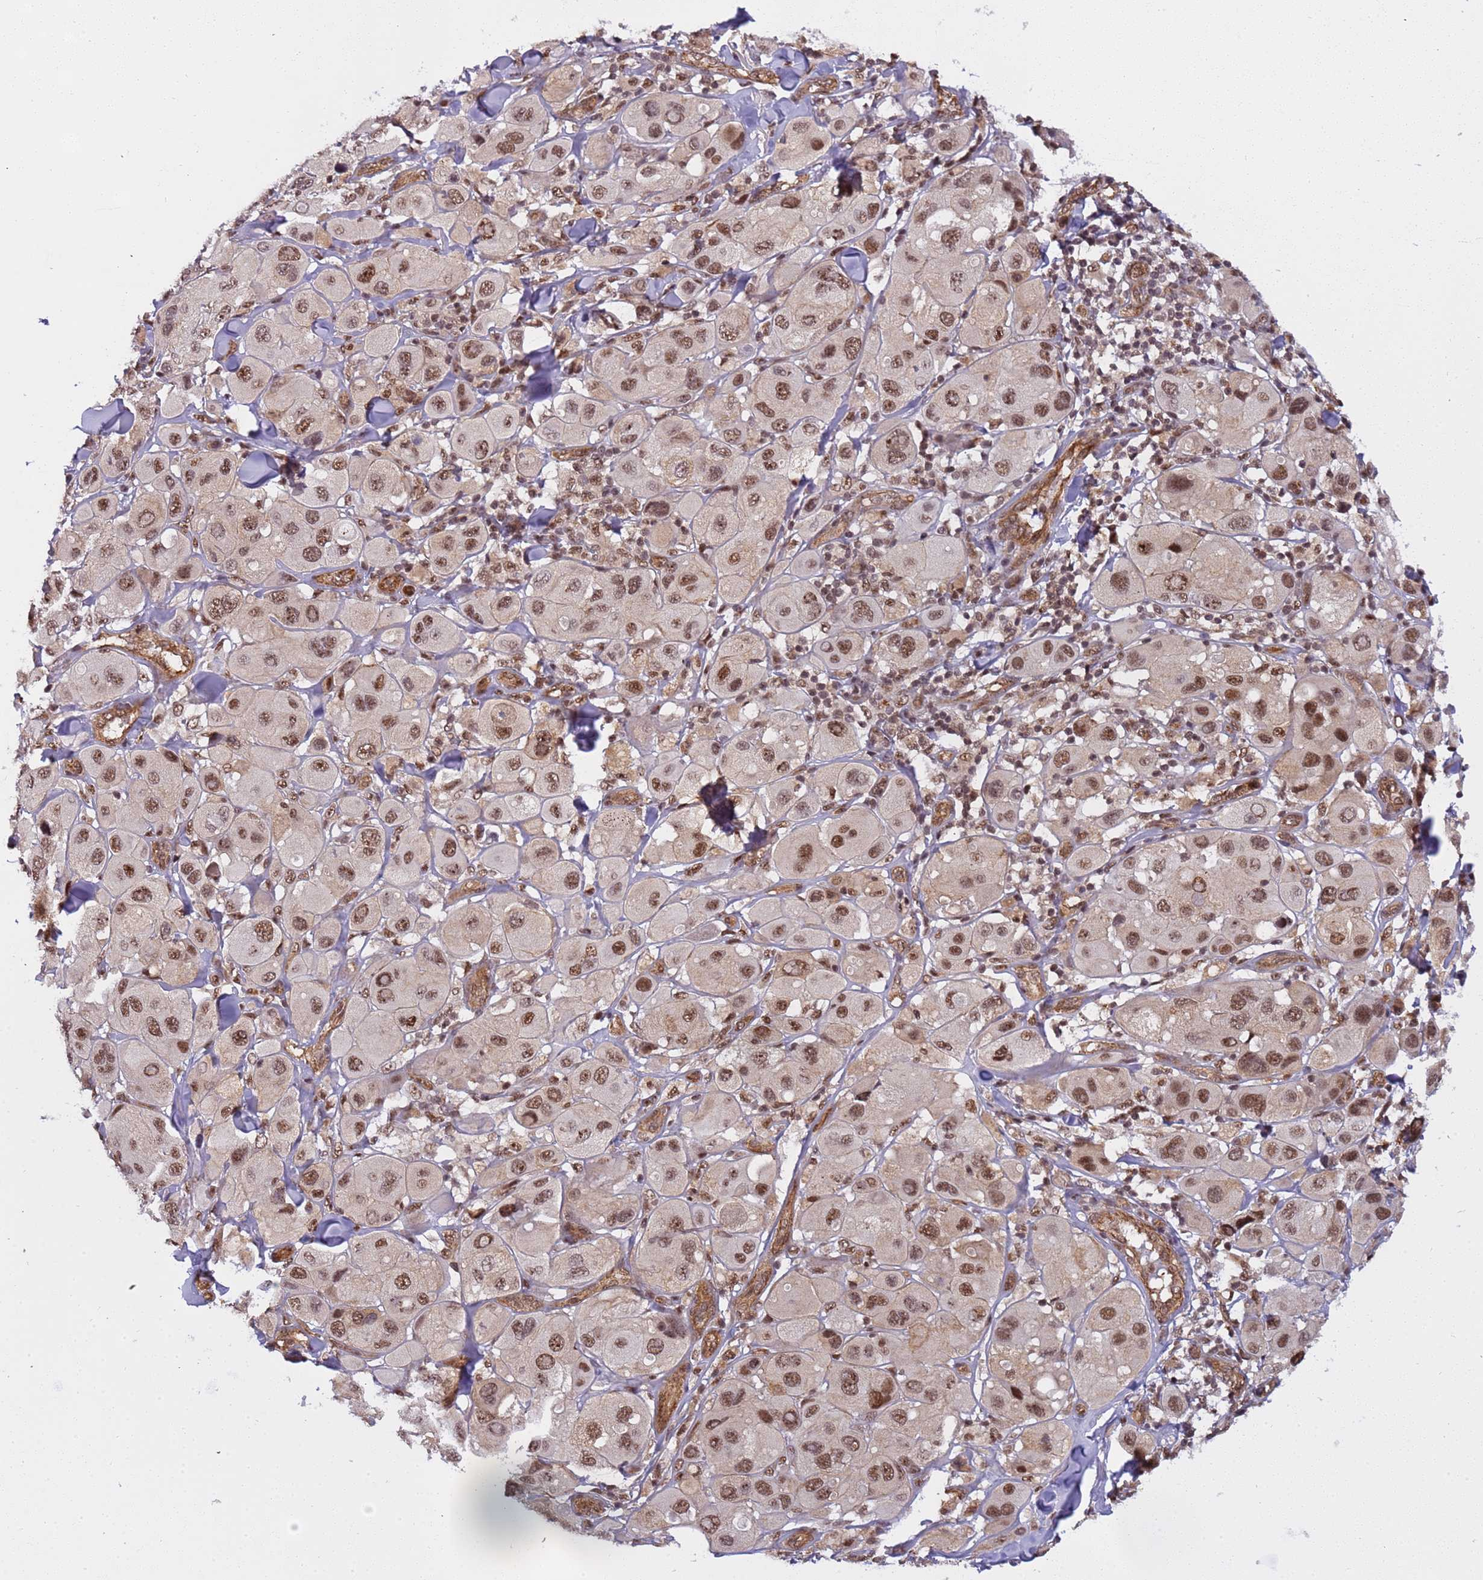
{"staining": {"intensity": "moderate", "quantity": ">75%", "location": "nuclear"}, "tissue": "melanoma", "cell_type": "Tumor cells", "image_type": "cancer", "snomed": [{"axis": "morphology", "description": "Malignant melanoma, Metastatic site"}, {"axis": "topography", "description": "Skin"}], "caption": "Moderate nuclear expression for a protein is present in about >75% of tumor cells of melanoma using immunohistochemistry.", "gene": "EMC2", "patient": {"sex": "male", "age": 41}}